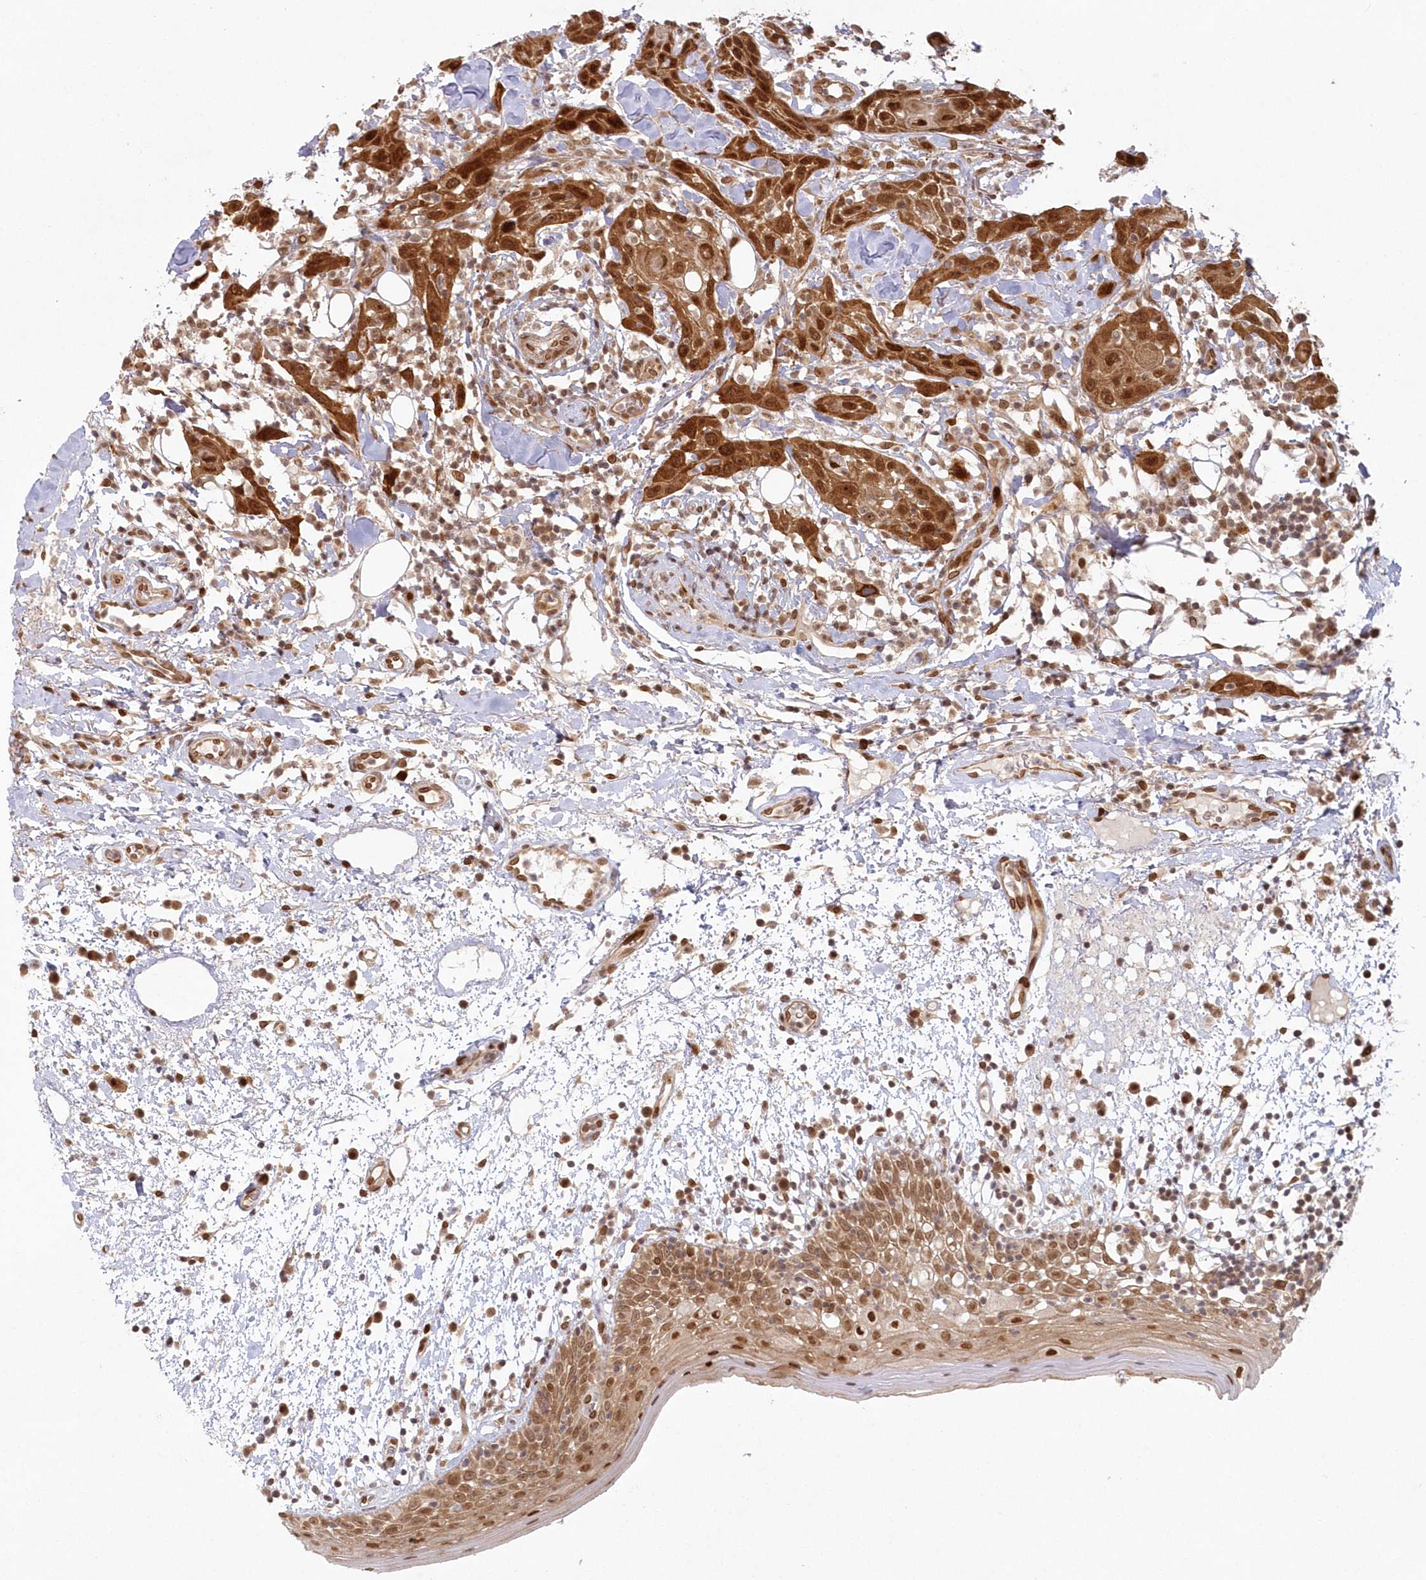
{"staining": {"intensity": "strong", "quantity": ">75%", "location": "cytoplasmic/membranous,nuclear"}, "tissue": "oral mucosa", "cell_type": "Squamous epithelial cells", "image_type": "normal", "snomed": [{"axis": "morphology", "description": "Normal tissue, NOS"}, {"axis": "morphology", "description": "Squamous cell carcinoma, NOS"}, {"axis": "topography", "description": "Skeletal muscle"}, {"axis": "topography", "description": "Oral tissue"}], "caption": "Normal oral mucosa was stained to show a protein in brown. There is high levels of strong cytoplasmic/membranous,nuclear expression in approximately >75% of squamous epithelial cells.", "gene": "TOGARAM2", "patient": {"sex": "male", "age": 71}}